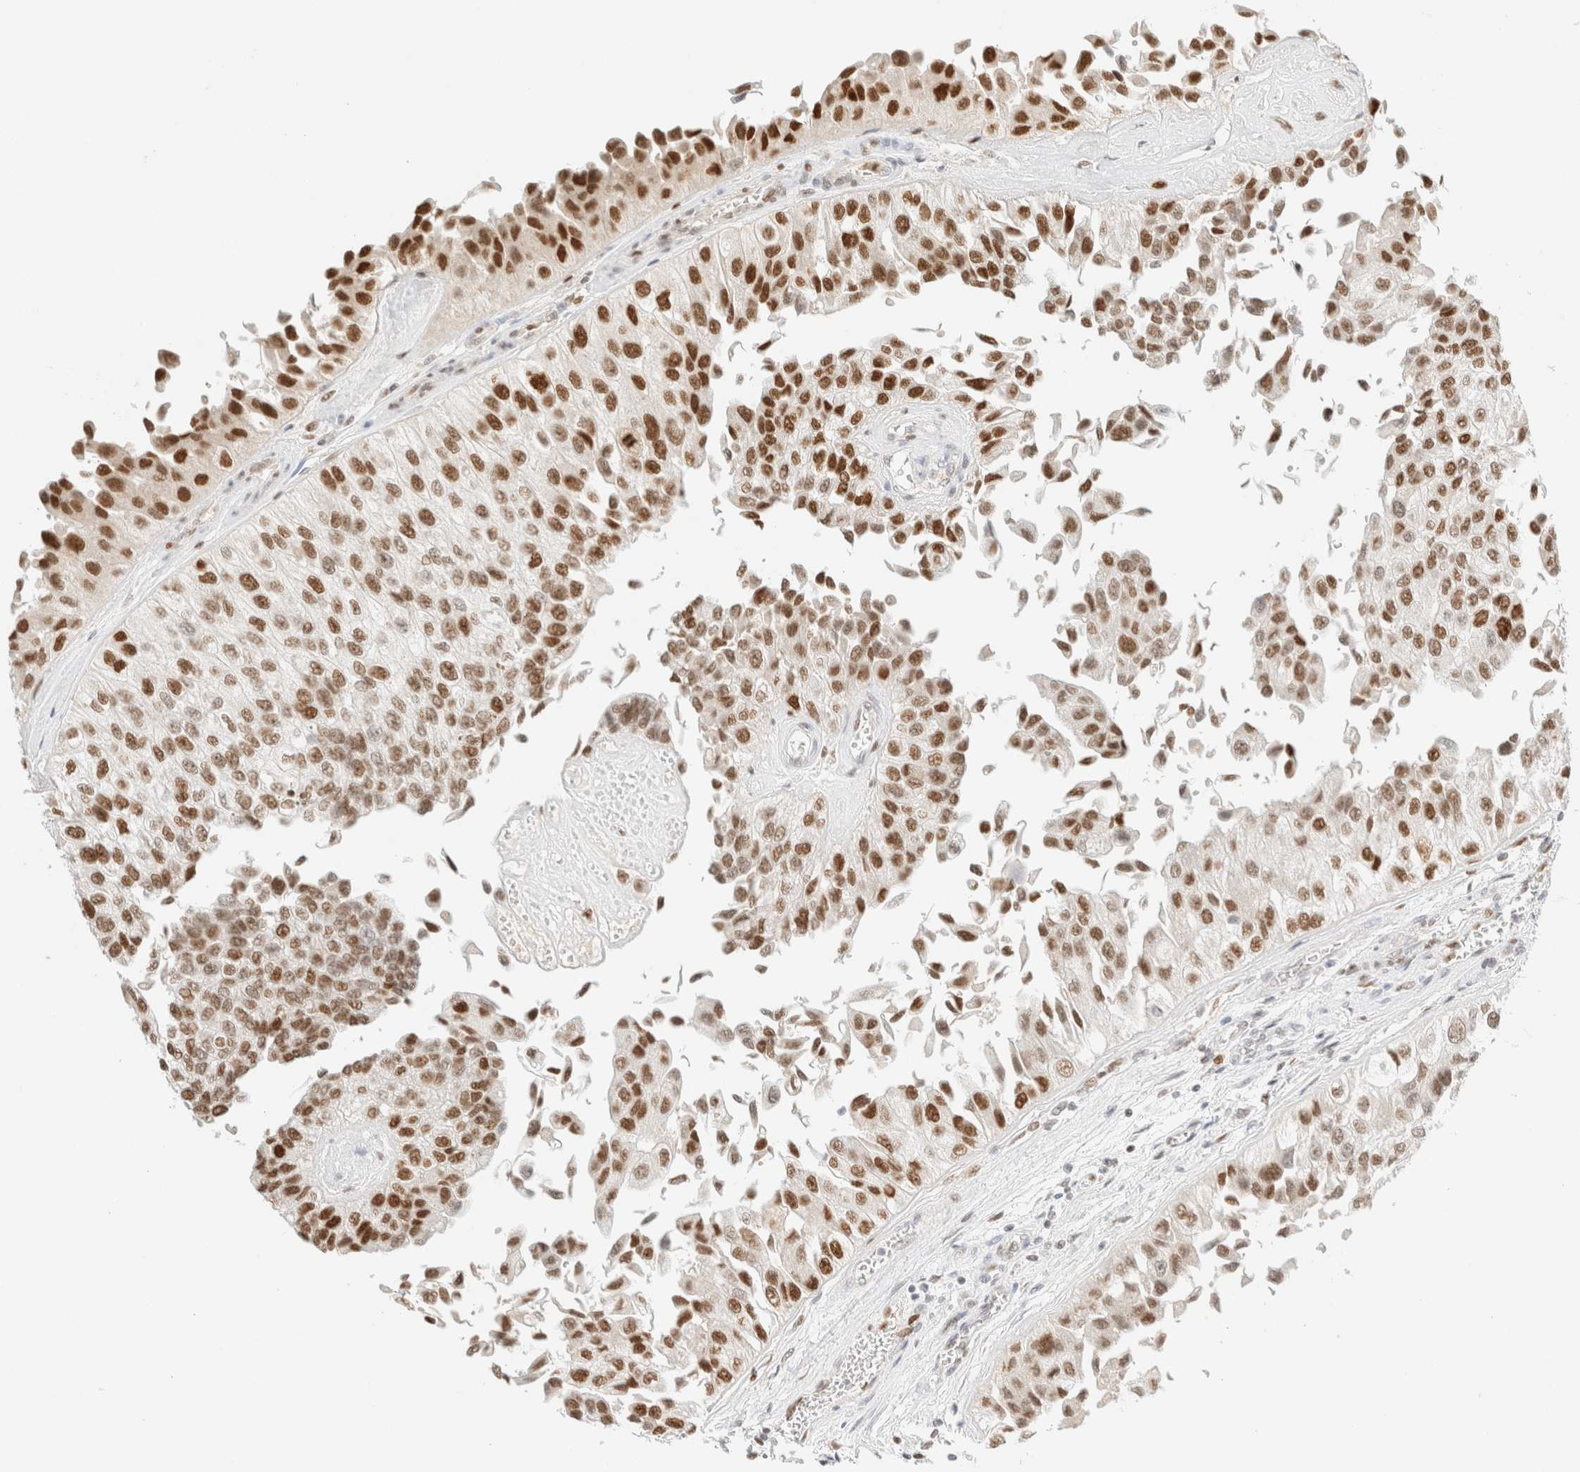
{"staining": {"intensity": "strong", "quantity": ">75%", "location": "nuclear"}, "tissue": "urothelial cancer", "cell_type": "Tumor cells", "image_type": "cancer", "snomed": [{"axis": "morphology", "description": "Urothelial carcinoma, High grade"}, {"axis": "topography", "description": "Kidney"}, {"axis": "topography", "description": "Urinary bladder"}], "caption": "A high-resolution image shows immunohistochemistry staining of urothelial cancer, which exhibits strong nuclear staining in about >75% of tumor cells. Nuclei are stained in blue.", "gene": "DDB2", "patient": {"sex": "male", "age": 77}}